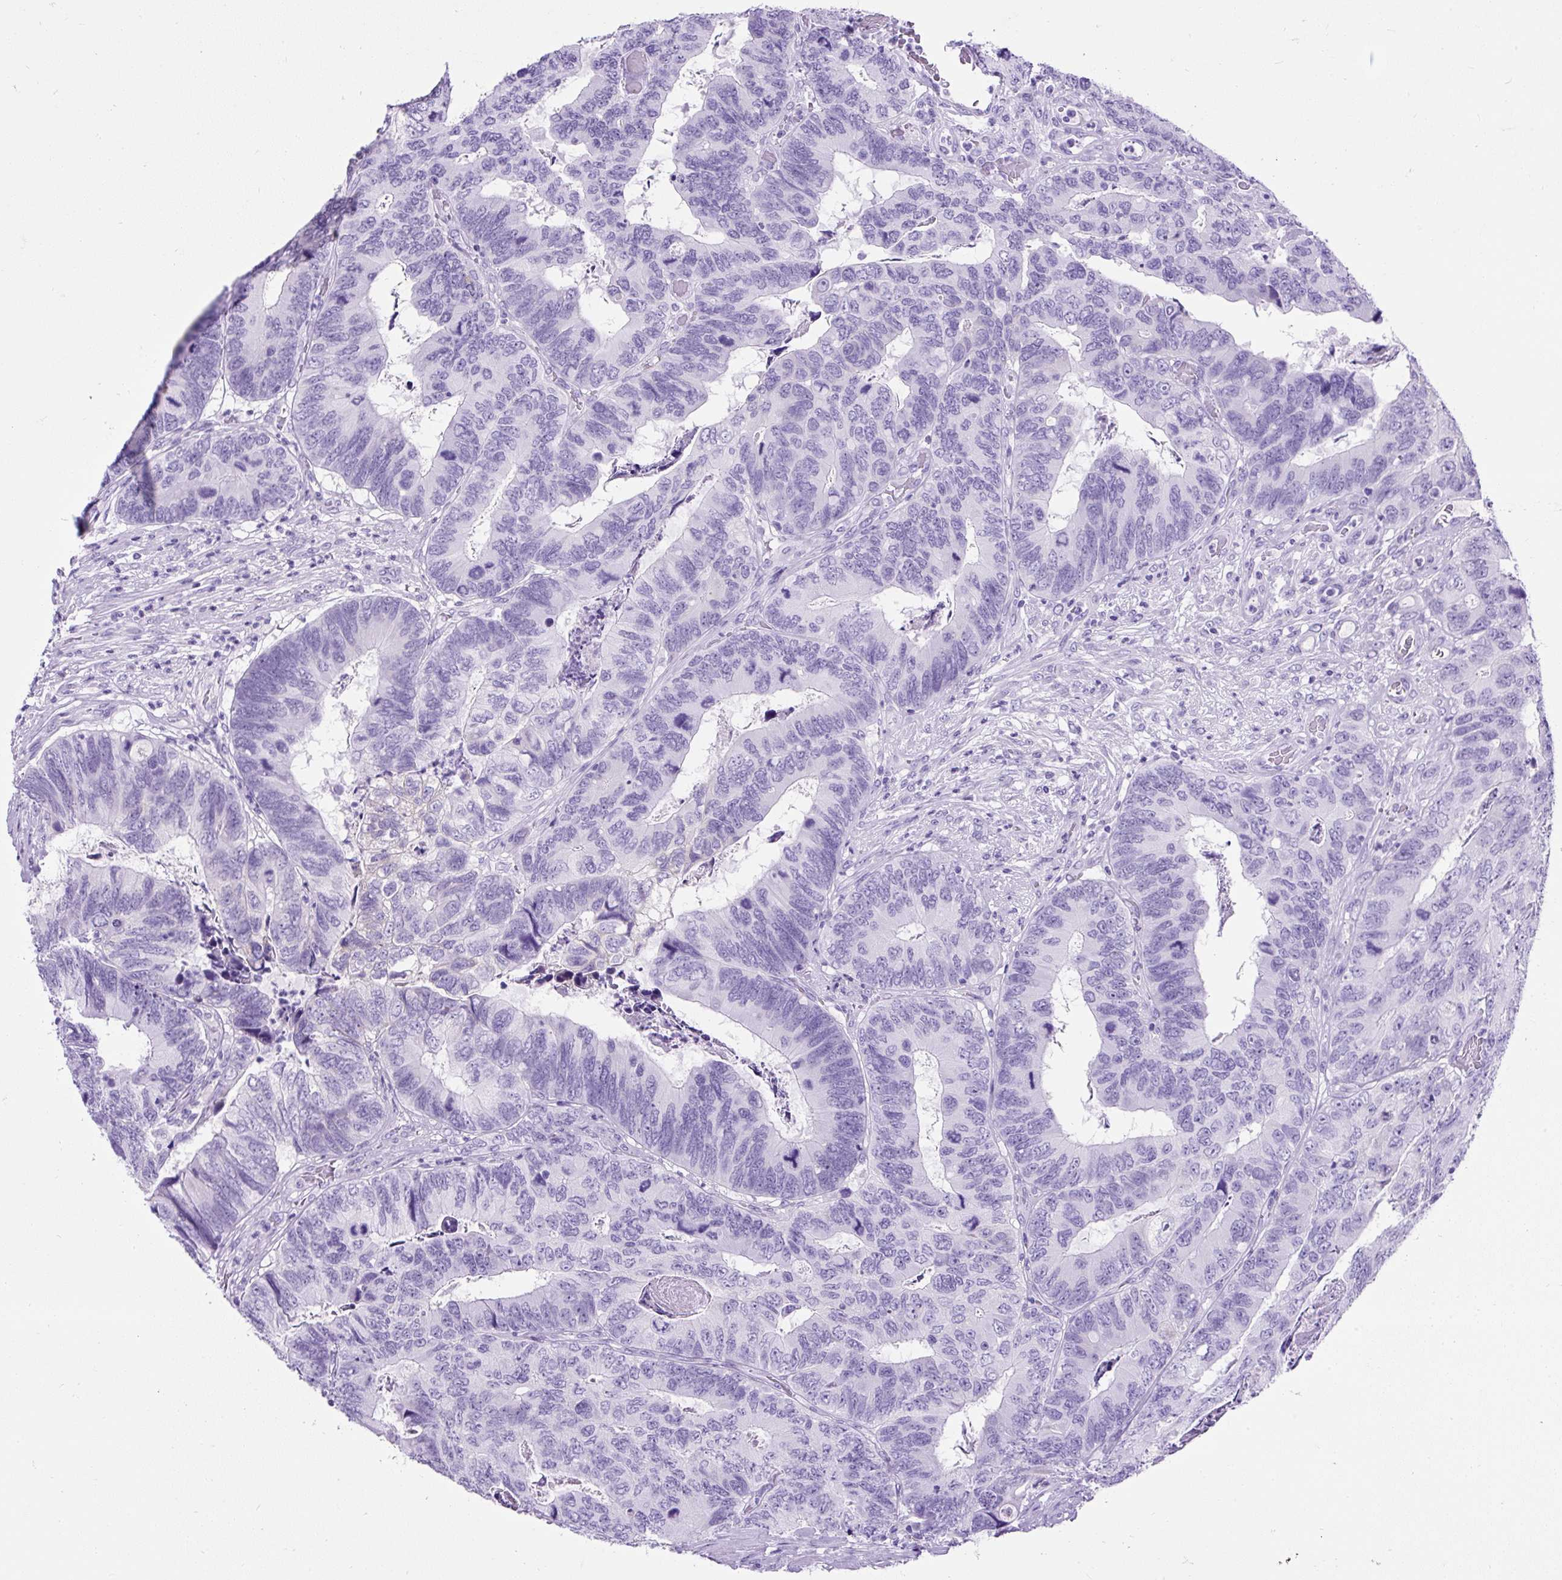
{"staining": {"intensity": "negative", "quantity": "none", "location": "none"}, "tissue": "colorectal cancer", "cell_type": "Tumor cells", "image_type": "cancer", "snomed": [{"axis": "morphology", "description": "Adenocarcinoma, NOS"}, {"axis": "topography", "description": "Colon"}], "caption": "A histopathology image of human colorectal cancer is negative for staining in tumor cells.", "gene": "KRT12", "patient": {"sex": "female", "age": 67}}